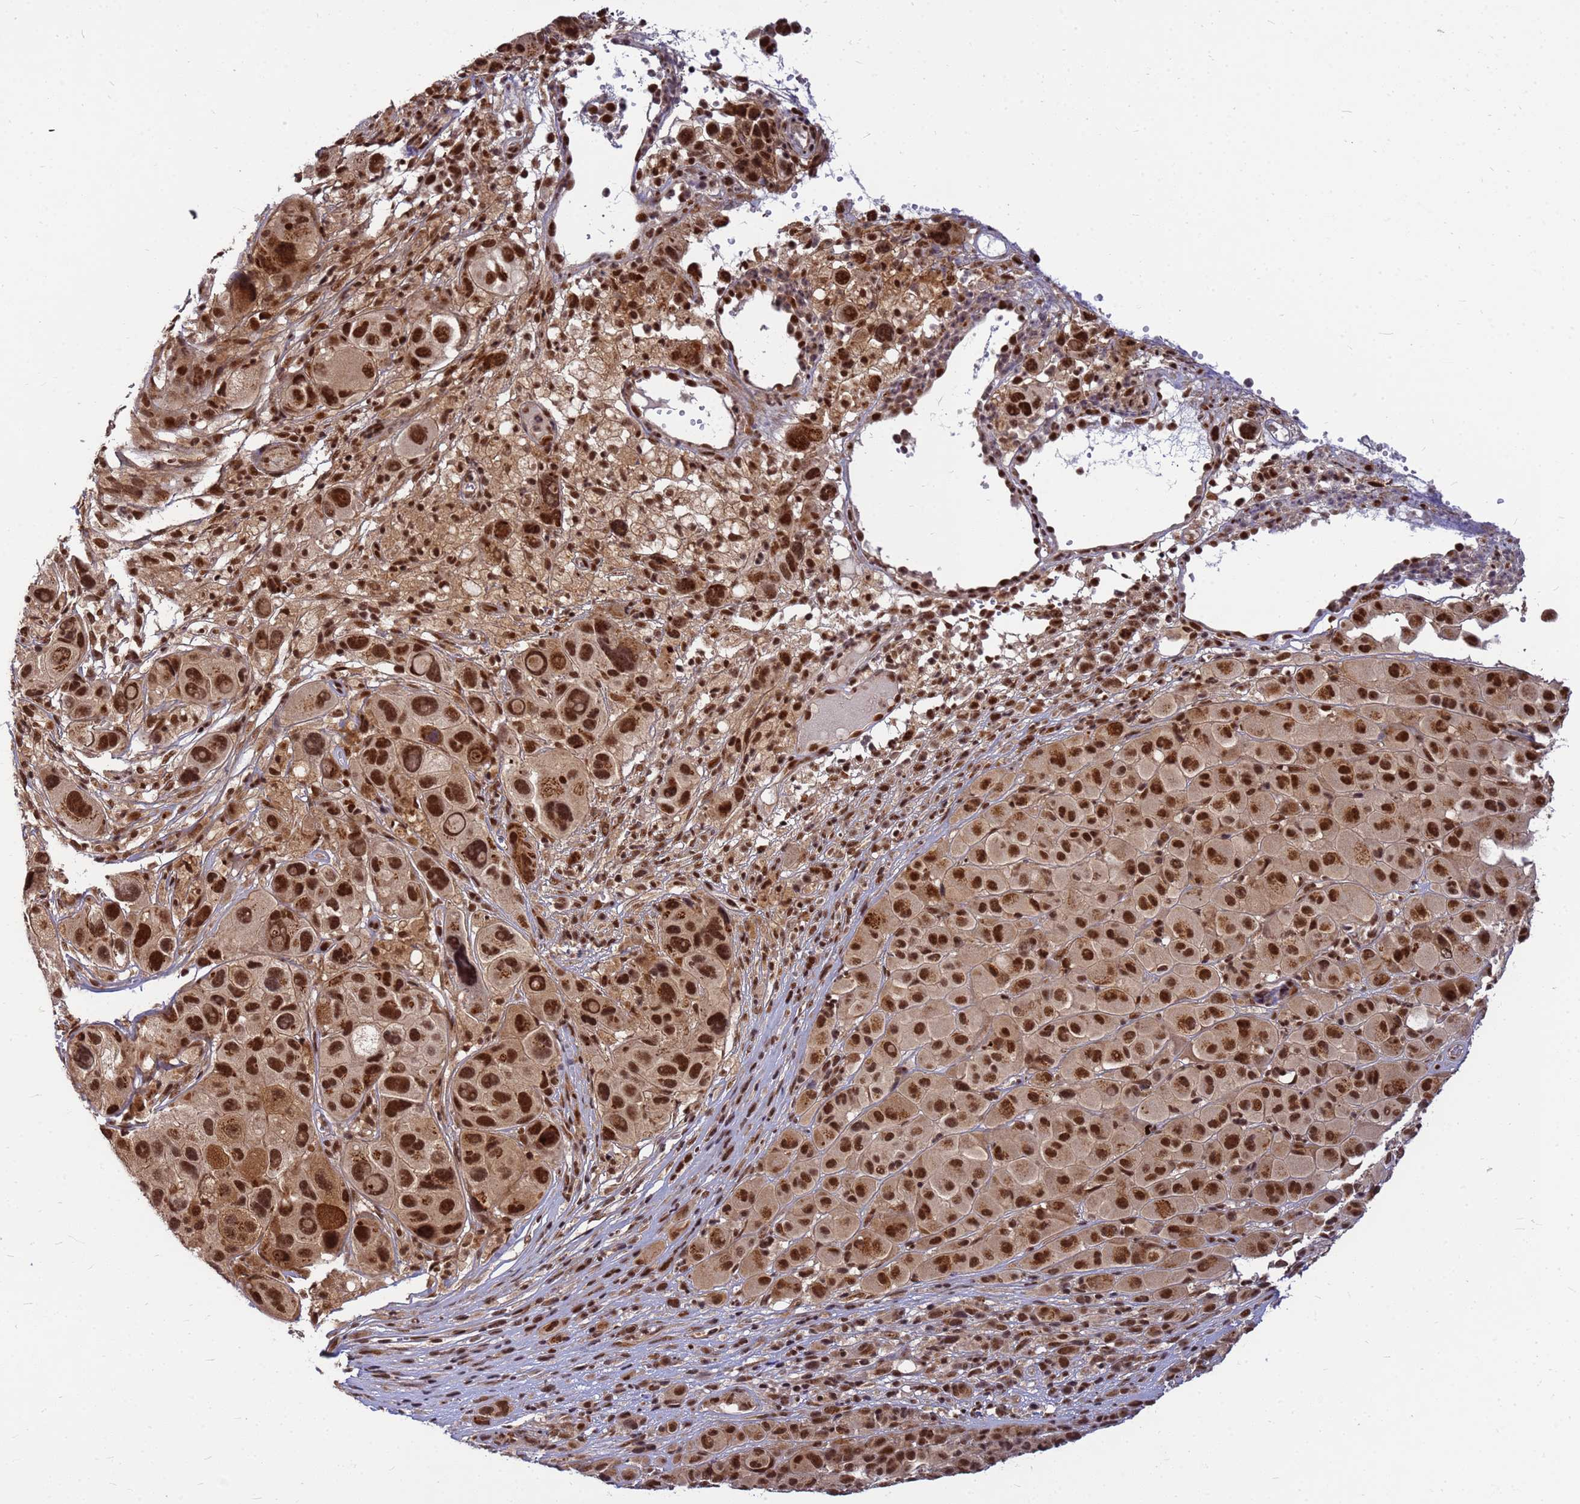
{"staining": {"intensity": "strong", "quantity": ">75%", "location": "cytoplasmic/membranous,nuclear"}, "tissue": "melanoma", "cell_type": "Tumor cells", "image_type": "cancer", "snomed": [{"axis": "morphology", "description": "Malignant melanoma, NOS"}, {"axis": "topography", "description": "Skin of trunk"}], "caption": "Melanoma stained for a protein (brown) exhibits strong cytoplasmic/membranous and nuclear positive staining in approximately >75% of tumor cells.", "gene": "NCBP2", "patient": {"sex": "male", "age": 71}}